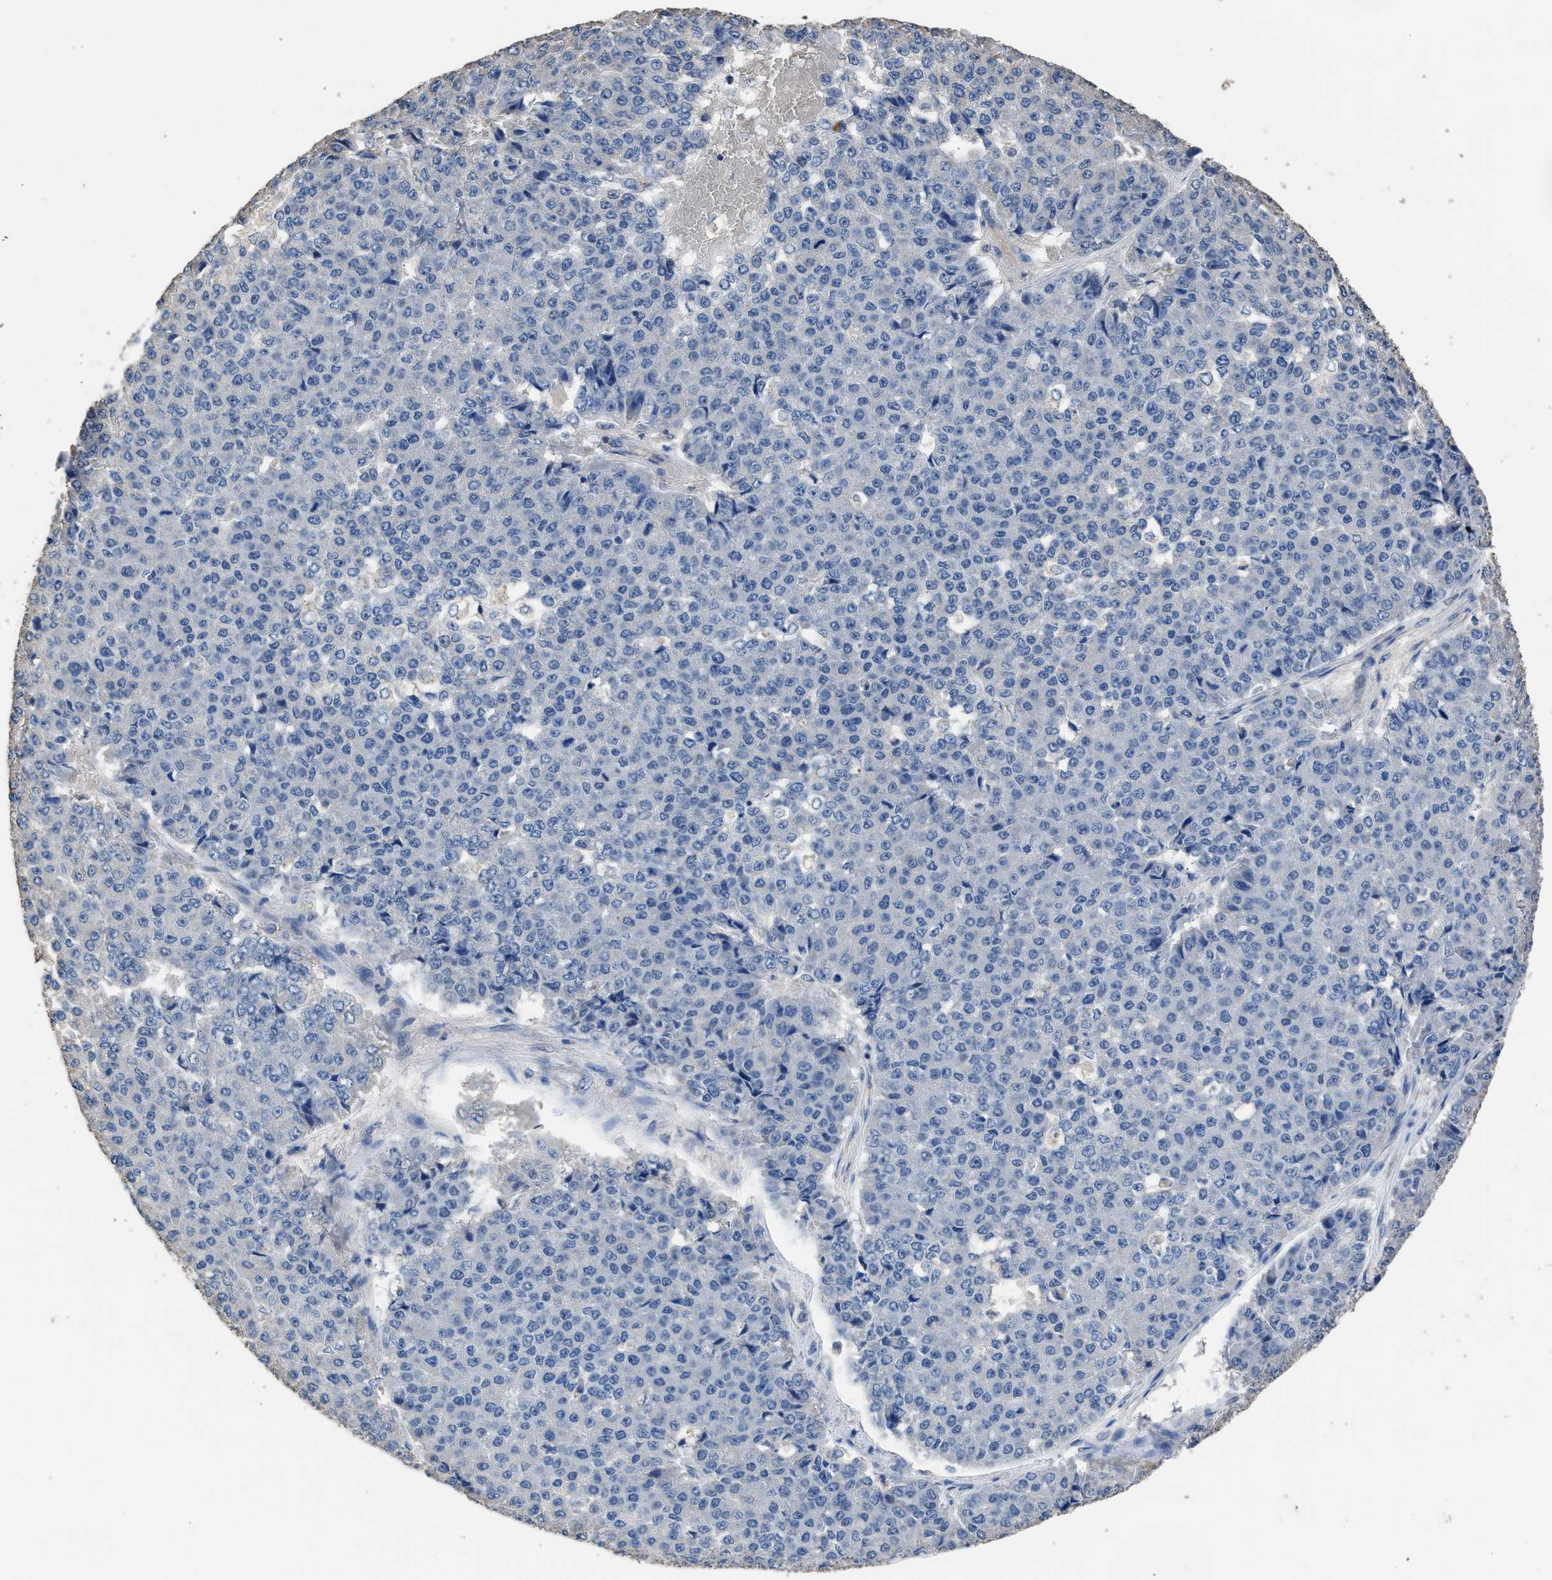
{"staining": {"intensity": "negative", "quantity": "none", "location": "none"}, "tissue": "pancreatic cancer", "cell_type": "Tumor cells", "image_type": "cancer", "snomed": [{"axis": "morphology", "description": "Adenocarcinoma, NOS"}, {"axis": "topography", "description": "Pancreas"}], "caption": "There is no significant positivity in tumor cells of adenocarcinoma (pancreatic).", "gene": "ITSN1", "patient": {"sex": "male", "age": 50}}